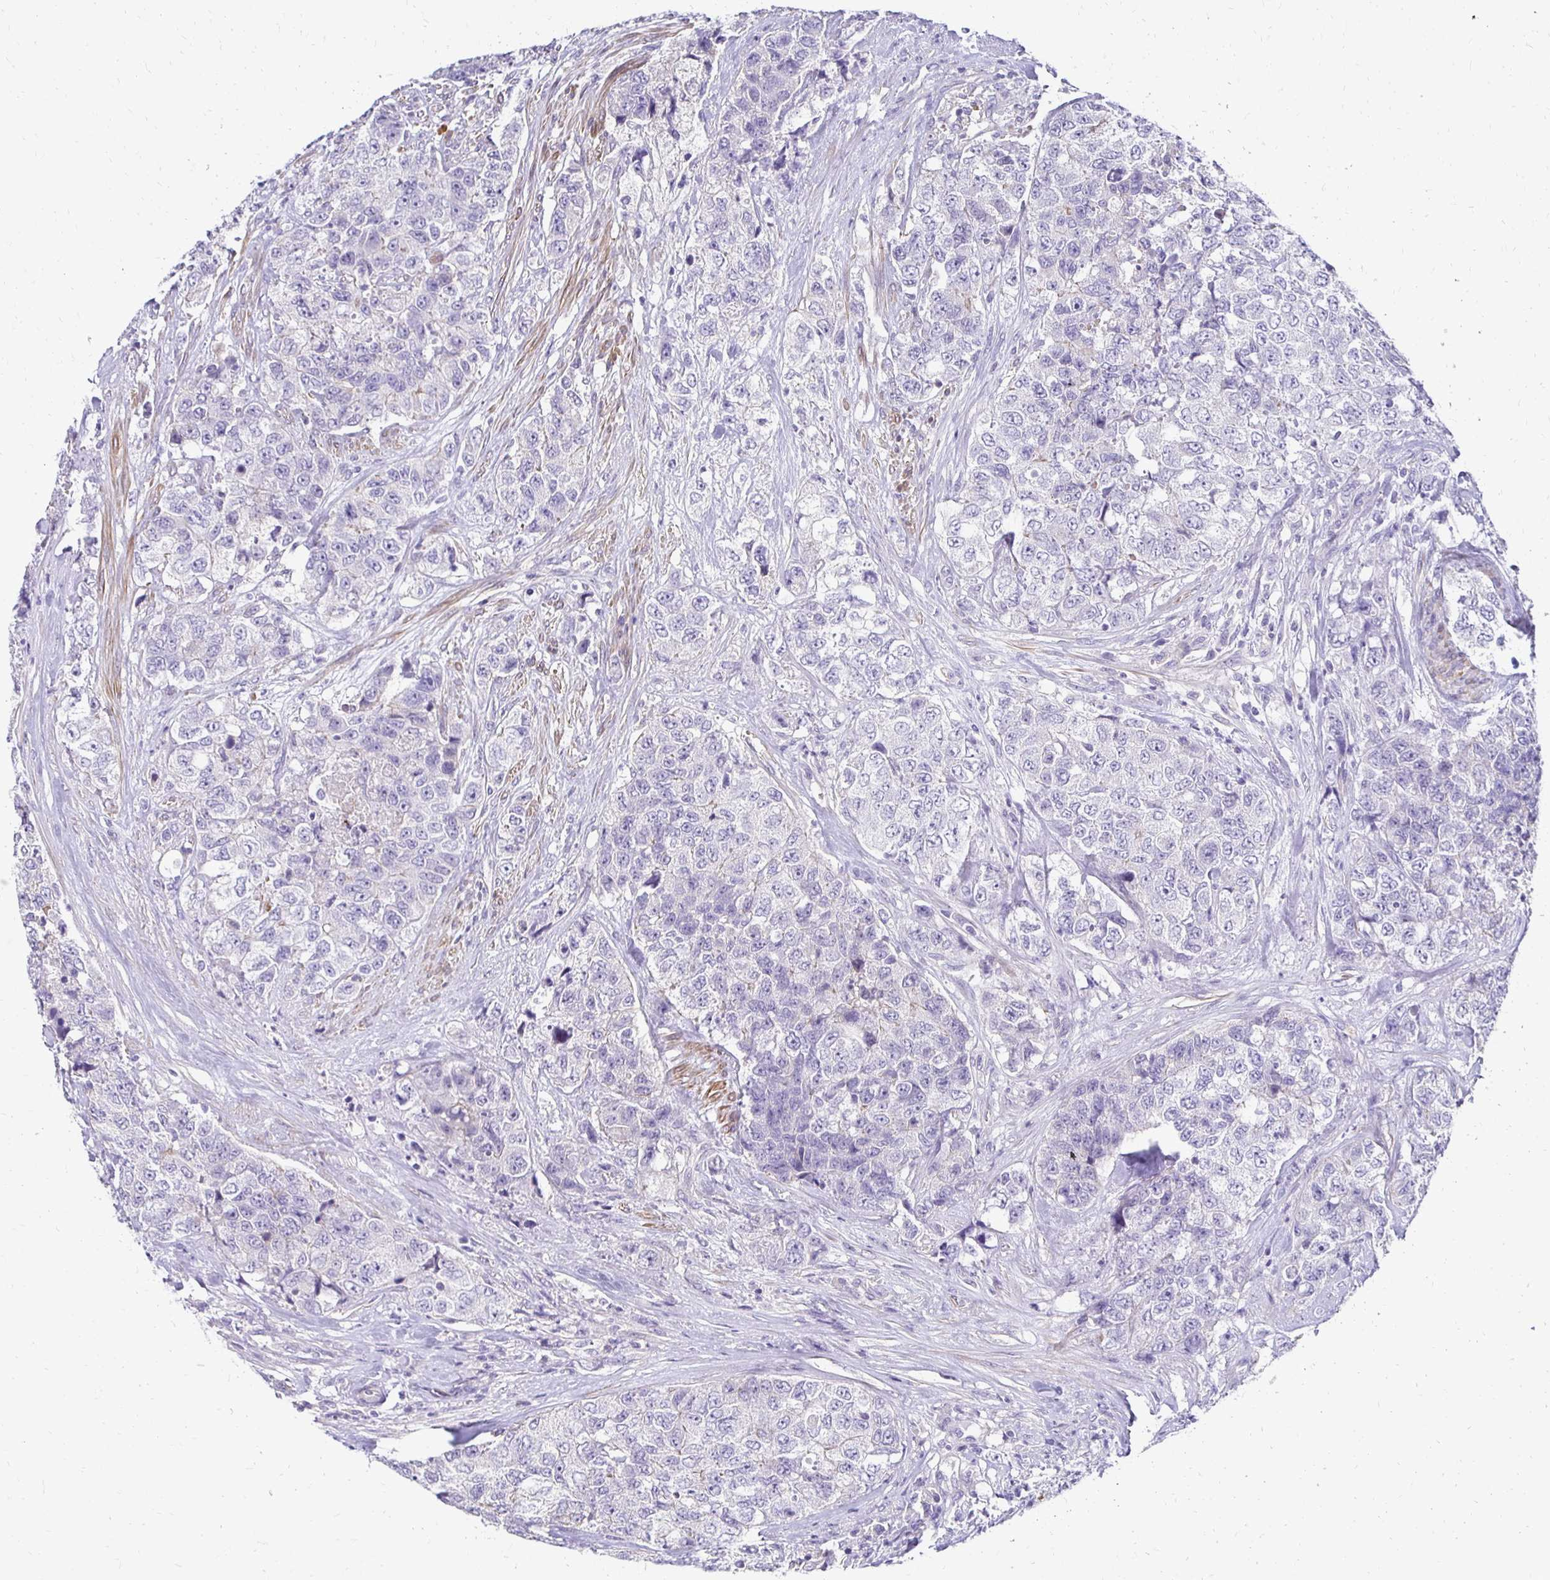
{"staining": {"intensity": "negative", "quantity": "none", "location": "none"}, "tissue": "urothelial cancer", "cell_type": "Tumor cells", "image_type": "cancer", "snomed": [{"axis": "morphology", "description": "Urothelial carcinoma, High grade"}, {"axis": "topography", "description": "Urinary bladder"}], "caption": "Protein analysis of urothelial cancer exhibits no significant positivity in tumor cells. The staining was performed using DAB (3,3'-diaminobenzidine) to visualize the protein expression in brown, while the nuclei were stained in blue with hematoxylin (Magnification: 20x).", "gene": "AKAP6", "patient": {"sex": "female", "age": 78}}